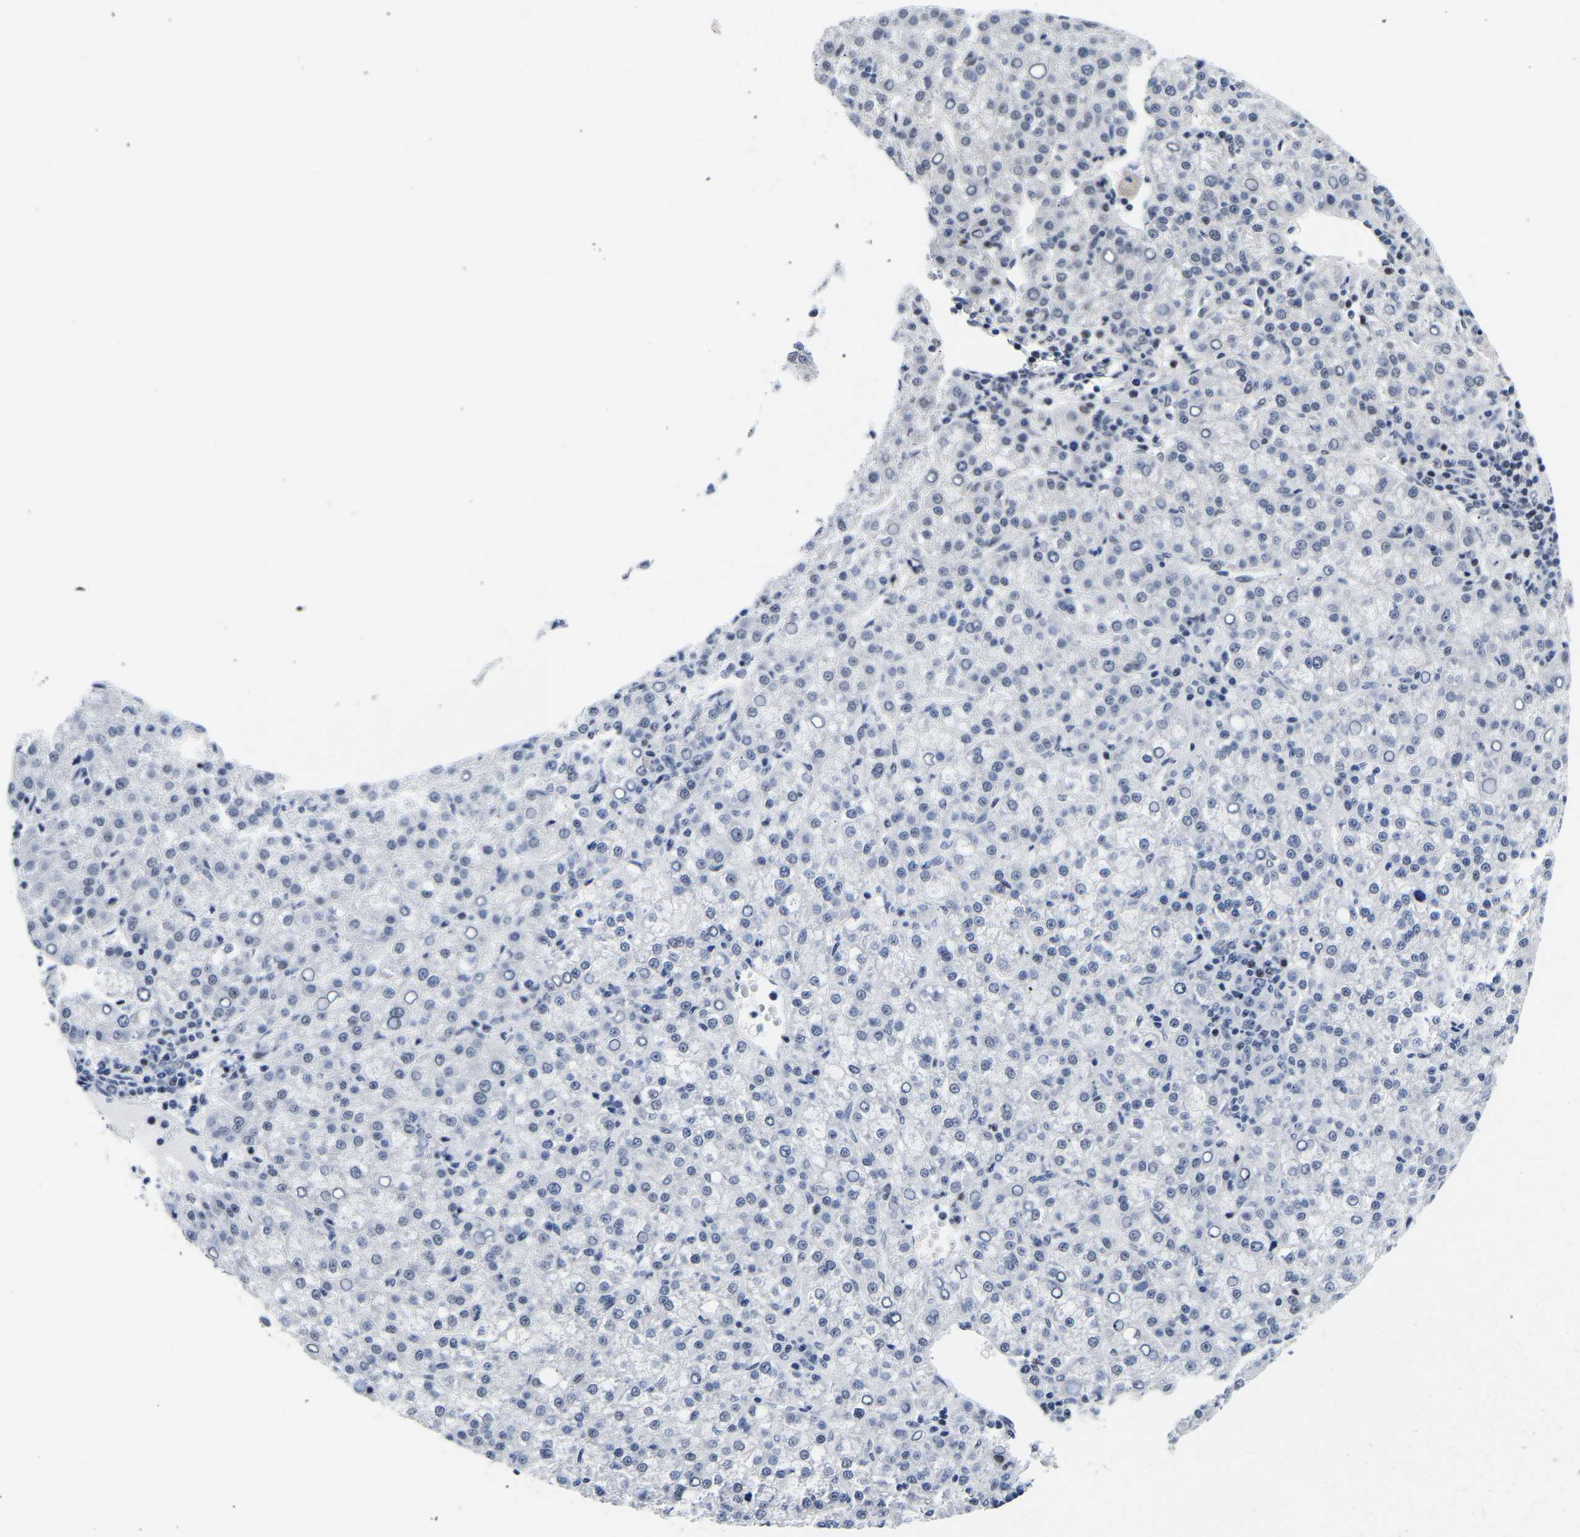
{"staining": {"intensity": "negative", "quantity": "none", "location": "none"}, "tissue": "liver cancer", "cell_type": "Tumor cells", "image_type": "cancer", "snomed": [{"axis": "morphology", "description": "Carcinoma, Hepatocellular, NOS"}, {"axis": "topography", "description": "Liver"}], "caption": "There is no significant expression in tumor cells of liver cancer (hepatocellular carcinoma). (IHC, brightfield microscopy, high magnification).", "gene": "PTRHD1", "patient": {"sex": "female", "age": 58}}